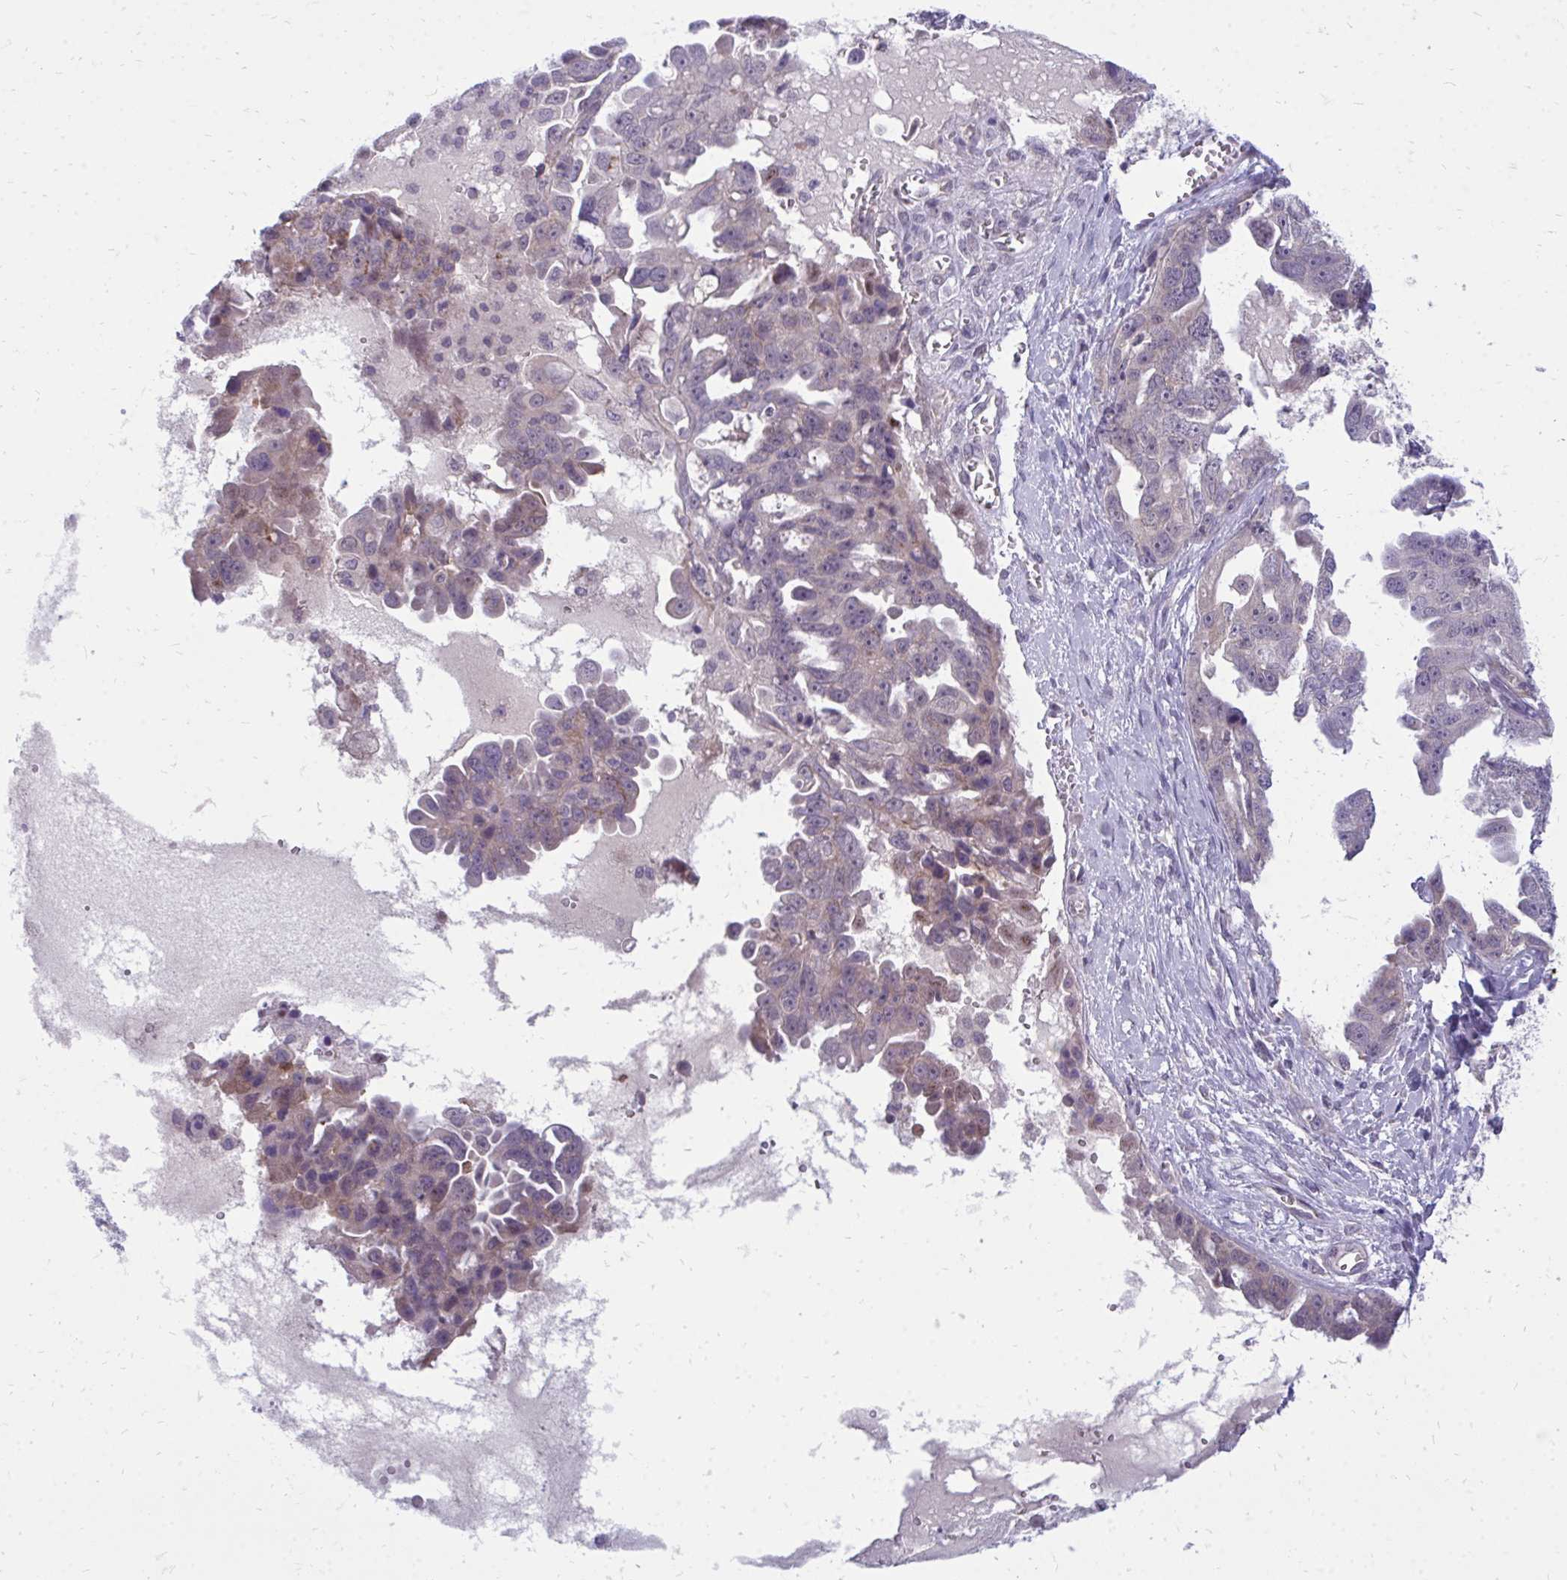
{"staining": {"intensity": "weak", "quantity": "25%-75%", "location": "cytoplasmic/membranous"}, "tissue": "ovarian cancer", "cell_type": "Tumor cells", "image_type": "cancer", "snomed": [{"axis": "morphology", "description": "Carcinoma, endometroid"}, {"axis": "topography", "description": "Ovary"}], "caption": "Protein expression analysis of human ovarian endometroid carcinoma reveals weak cytoplasmic/membranous staining in approximately 25%-75% of tumor cells.", "gene": "ACSL5", "patient": {"sex": "female", "age": 70}}